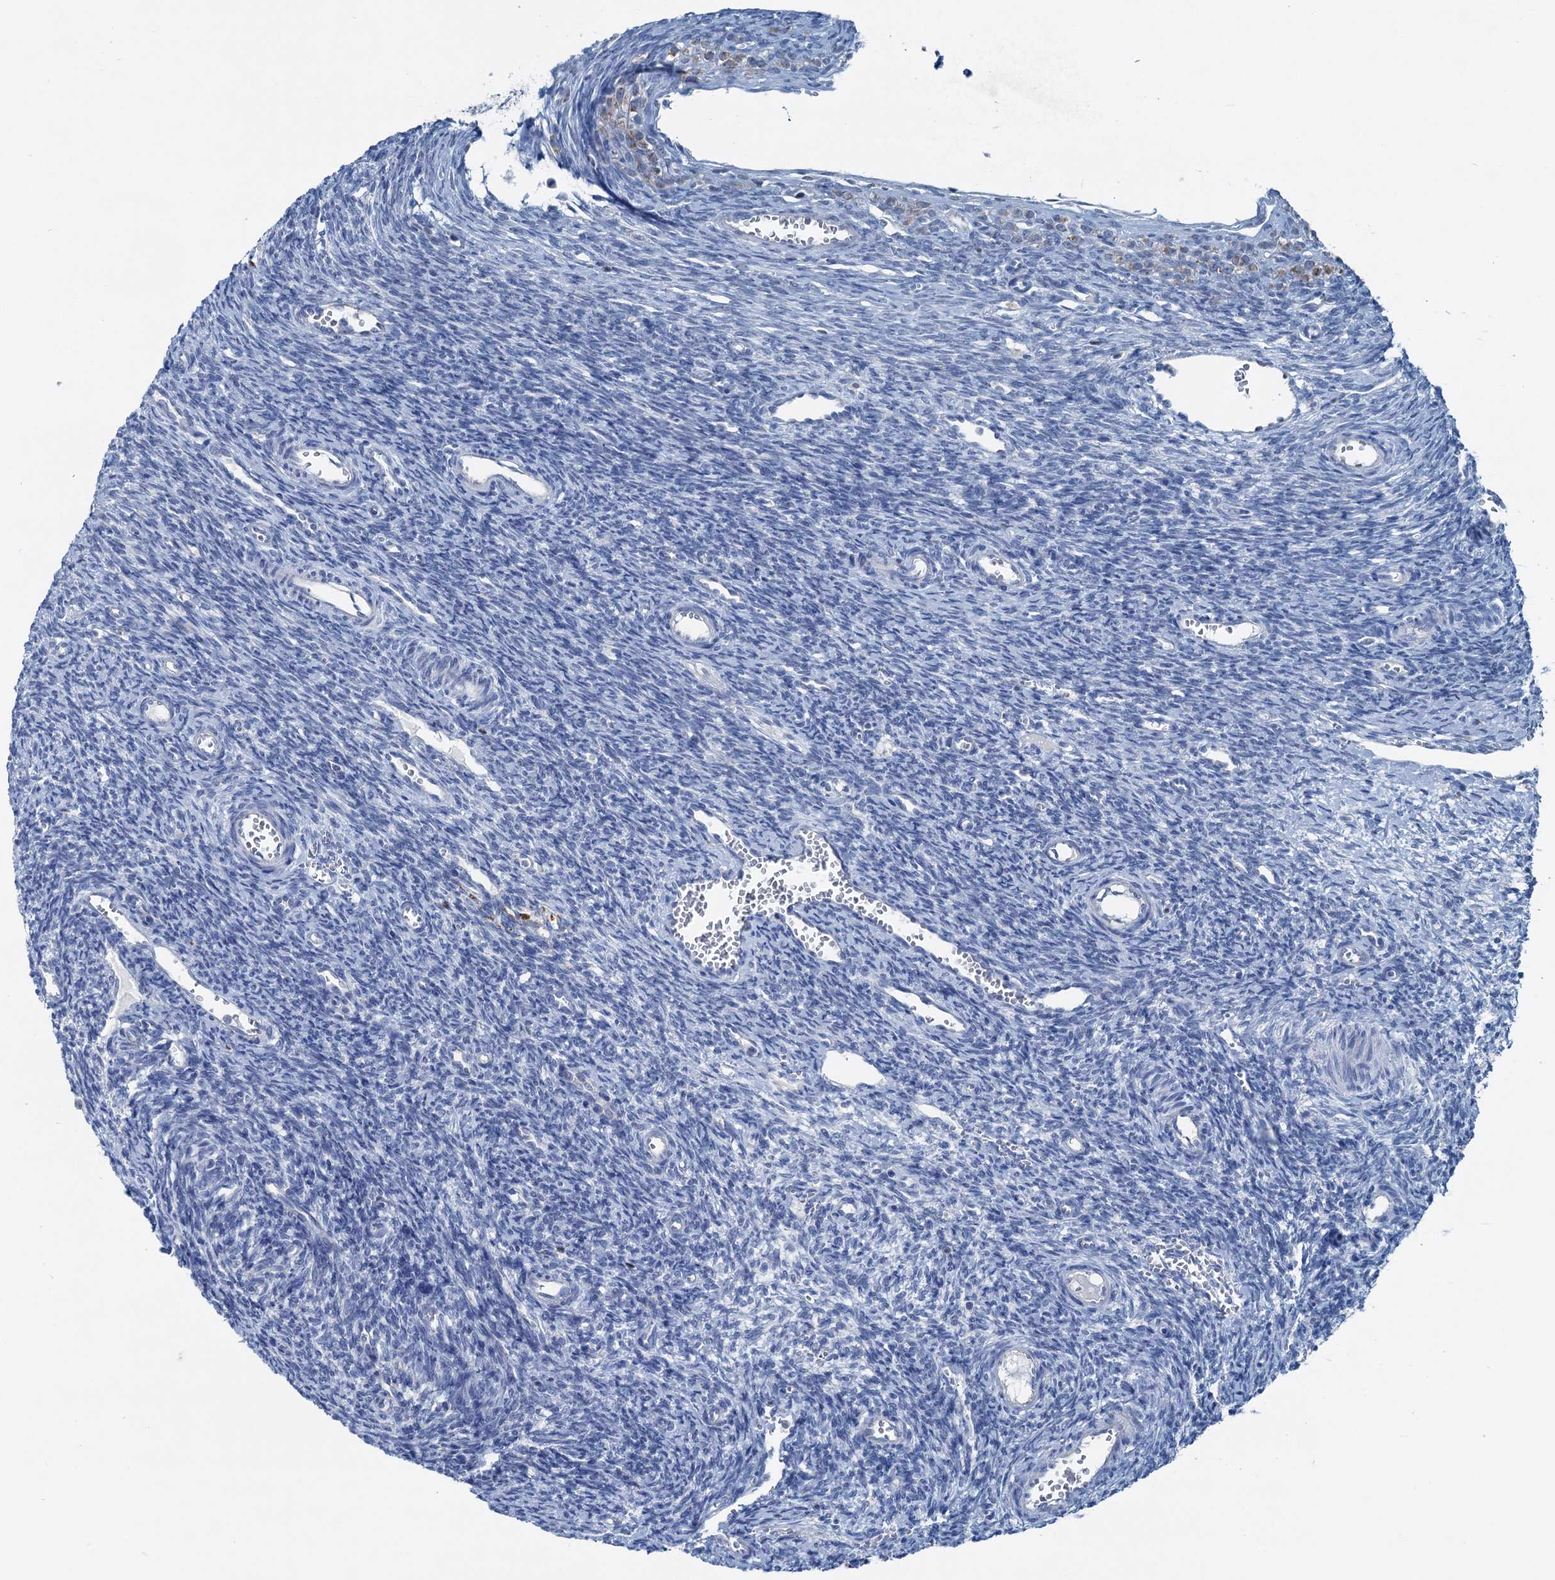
{"staining": {"intensity": "negative", "quantity": "none", "location": "none"}, "tissue": "ovary", "cell_type": "Ovarian stroma cells", "image_type": "normal", "snomed": [{"axis": "morphology", "description": "Normal tissue, NOS"}, {"axis": "topography", "description": "Ovary"}], "caption": "Ovary stained for a protein using immunohistochemistry (IHC) exhibits no expression ovarian stroma cells.", "gene": "ELP4", "patient": {"sex": "female", "age": 39}}